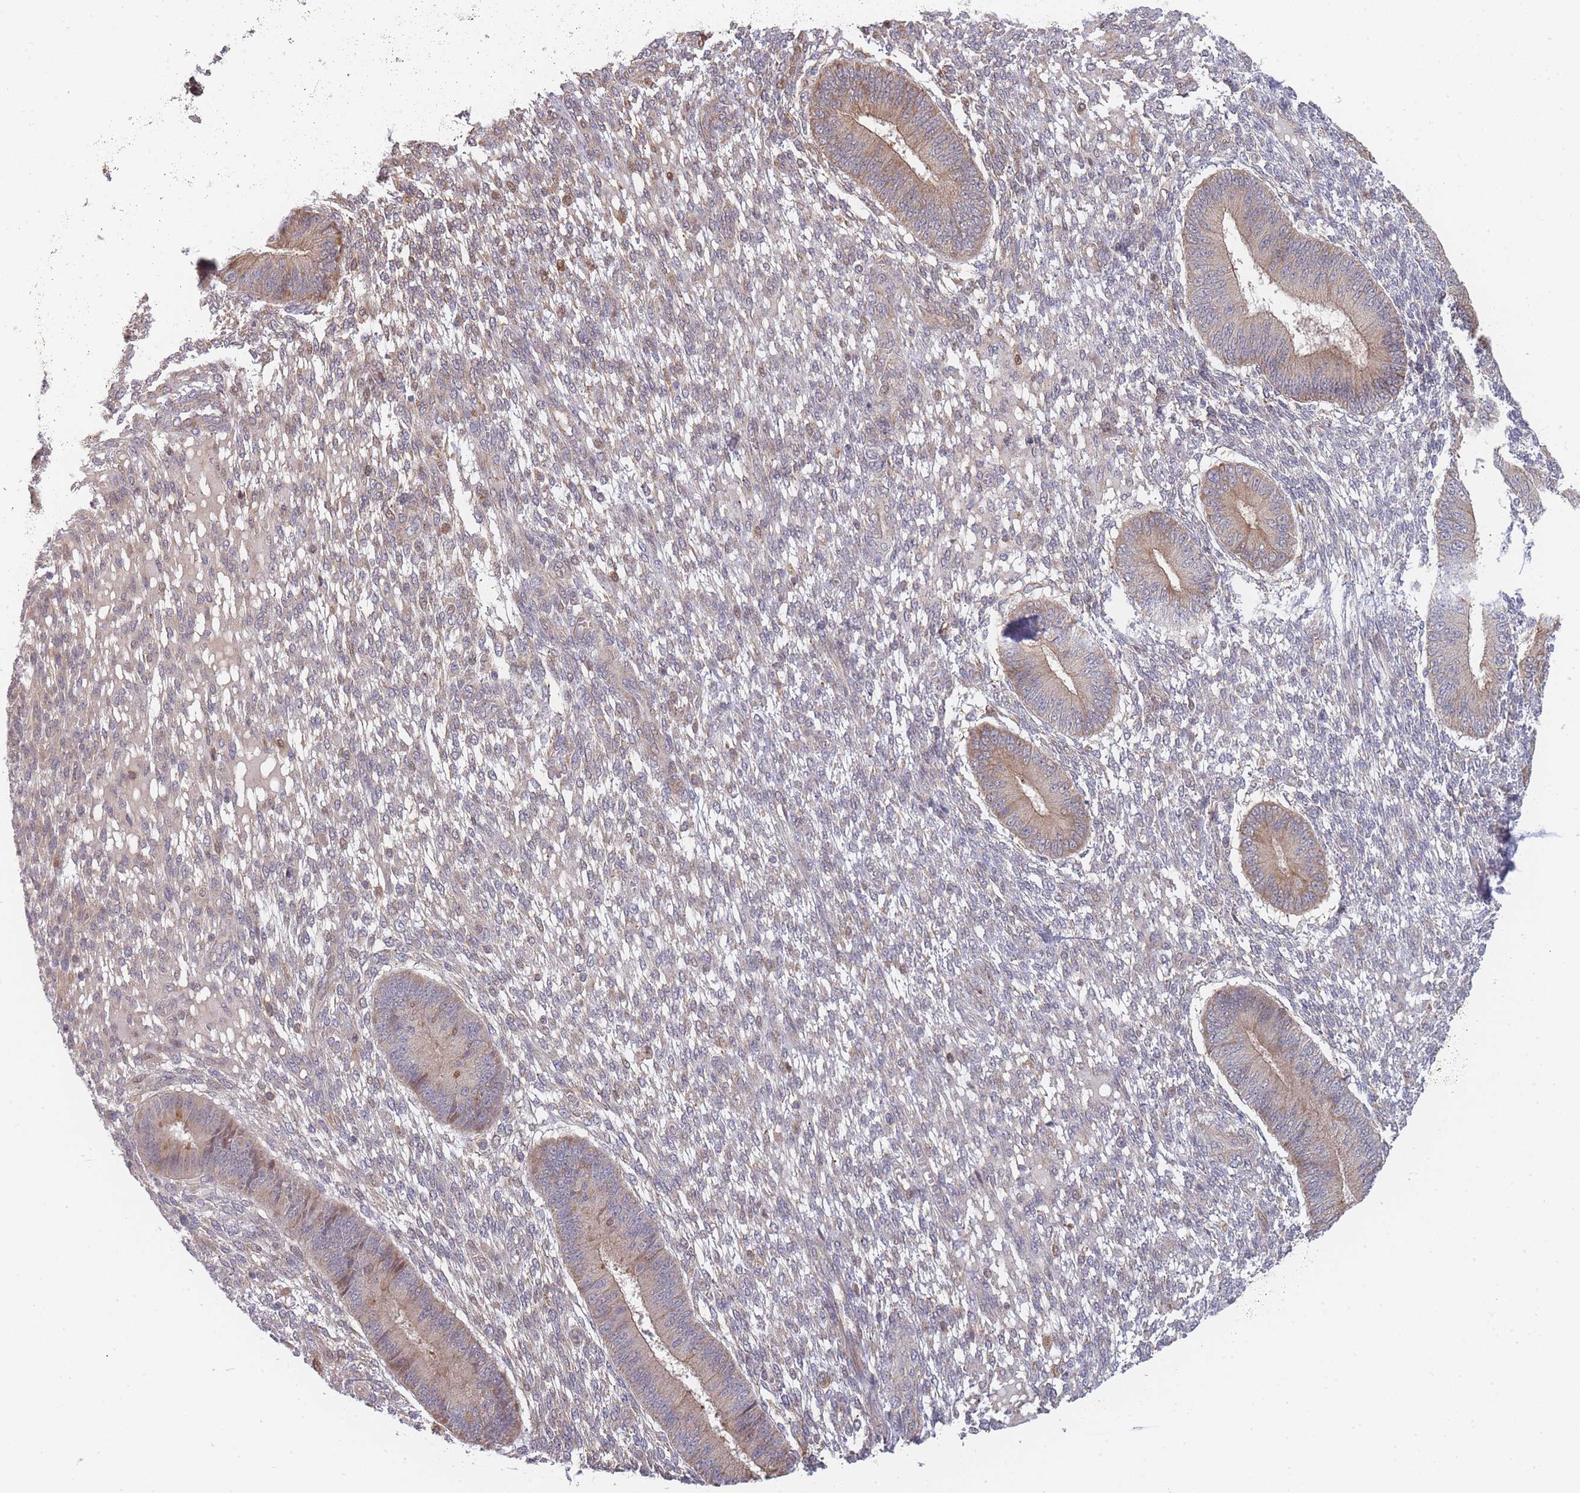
{"staining": {"intensity": "moderate", "quantity": "25%-75%", "location": "cytoplasmic/membranous"}, "tissue": "endometrium", "cell_type": "Cells in endometrial stroma", "image_type": "normal", "snomed": [{"axis": "morphology", "description": "Normal tissue, NOS"}, {"axis": "topography", "description": "Endometrium"}], "caption": "DAB immunohistochemical staining of unremarkable human endometrium displays moderate cytoplasmic/membranous protein expression in about 25%-75% of cells in endometrial stroma.", "gene": "TRIM26", "patient": {"sex": "female", "age": 49}}